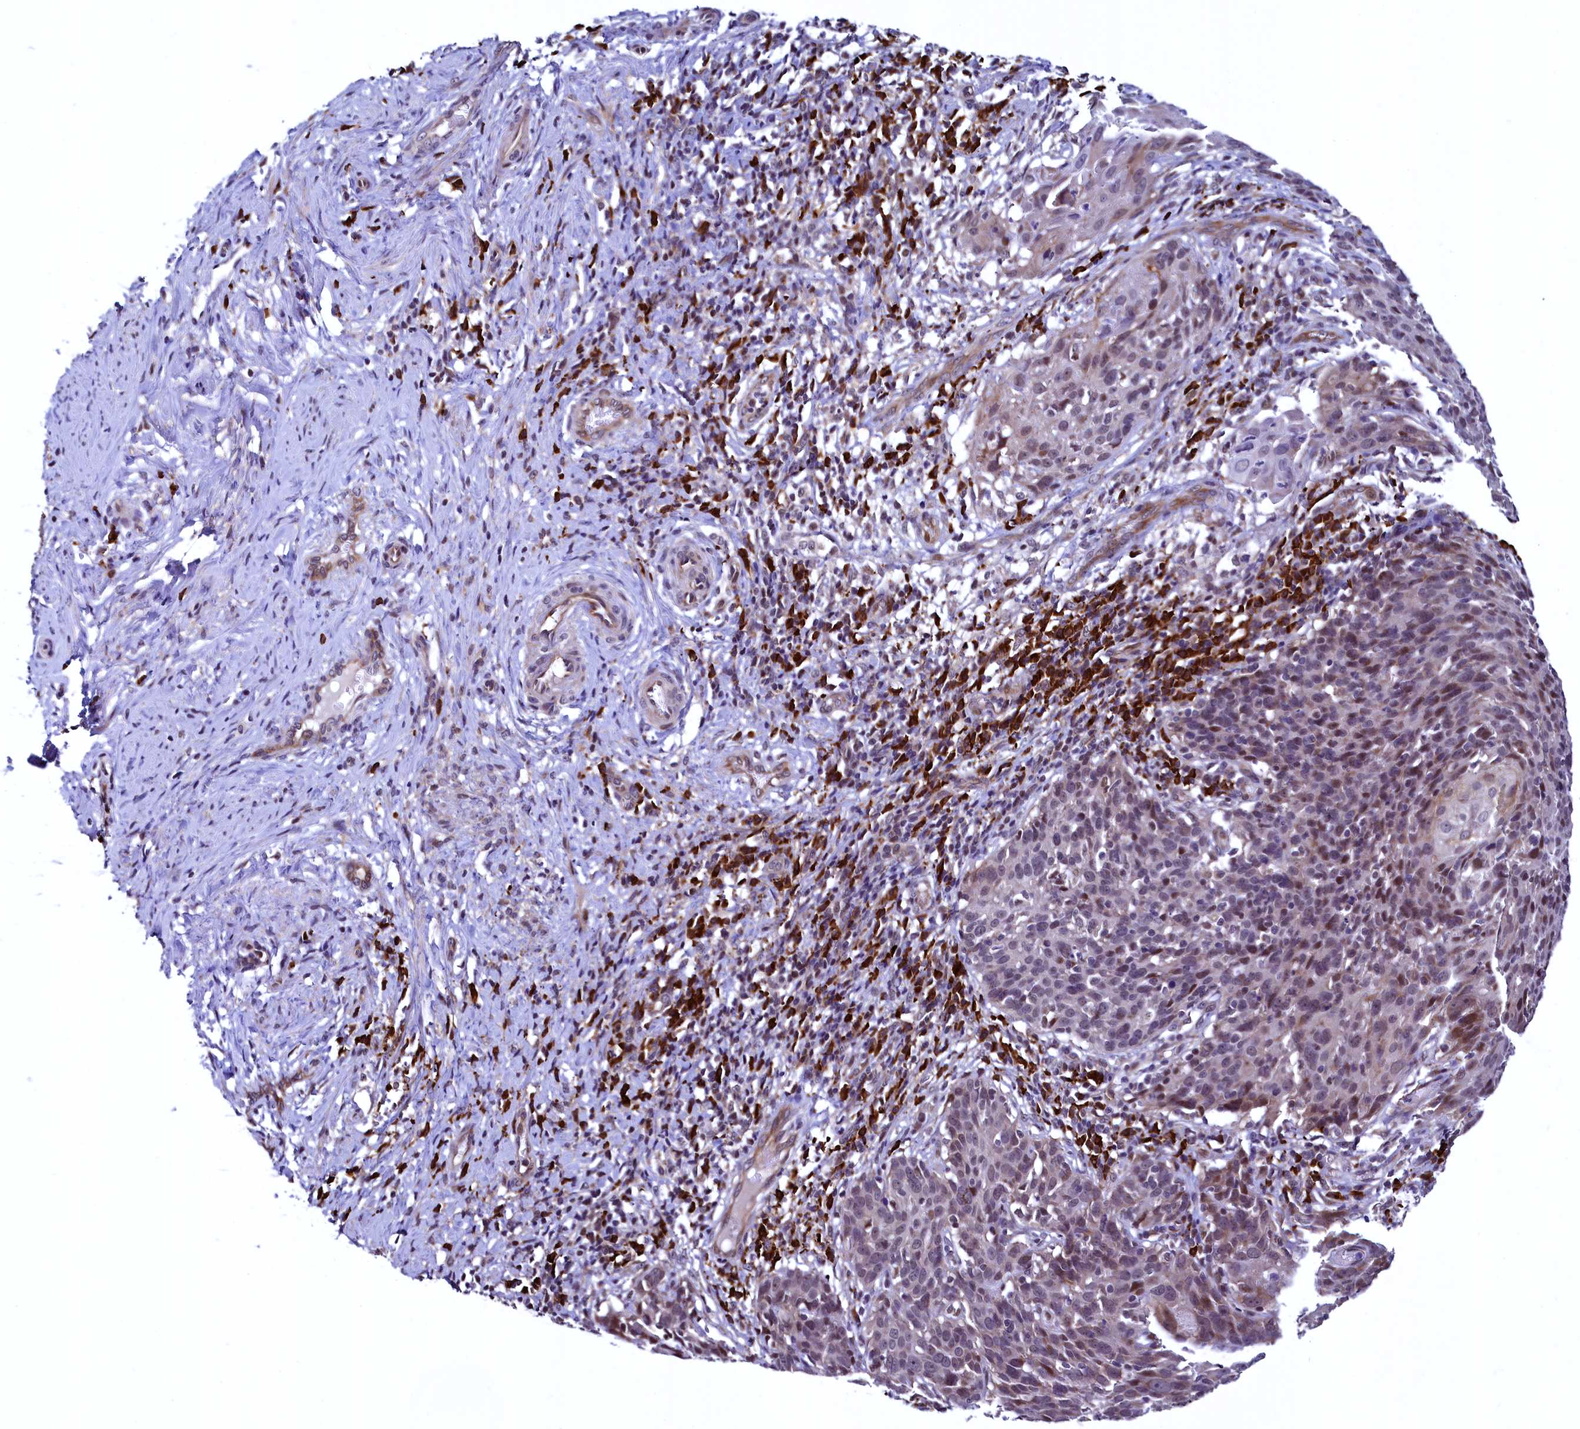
{"staining": {"intensity": "moderate", "quantity": "<25%", "location": "nuclear"}, "tissue": "cervical cancer", "cell_type": "Tumor cells", "image_type": "cancer", "snomed": [{"axis": "morphology", "description": "Squamous cell carcinoma, NOS"}, {"axis": "topography", "description": "Cervix"}], "caption": "A brown stain highlights moderate nuclear positivity of a protein in human cervical squamous cell carcinoma tumor cells. Using DAB (3,3'-diaminobenzidine) (brown) and hematoxylin (blue) stains, captured at high magnification using brightfield microscopy.", "gene": "RBFA", "patient": {"sex": "female", "age": 50}}